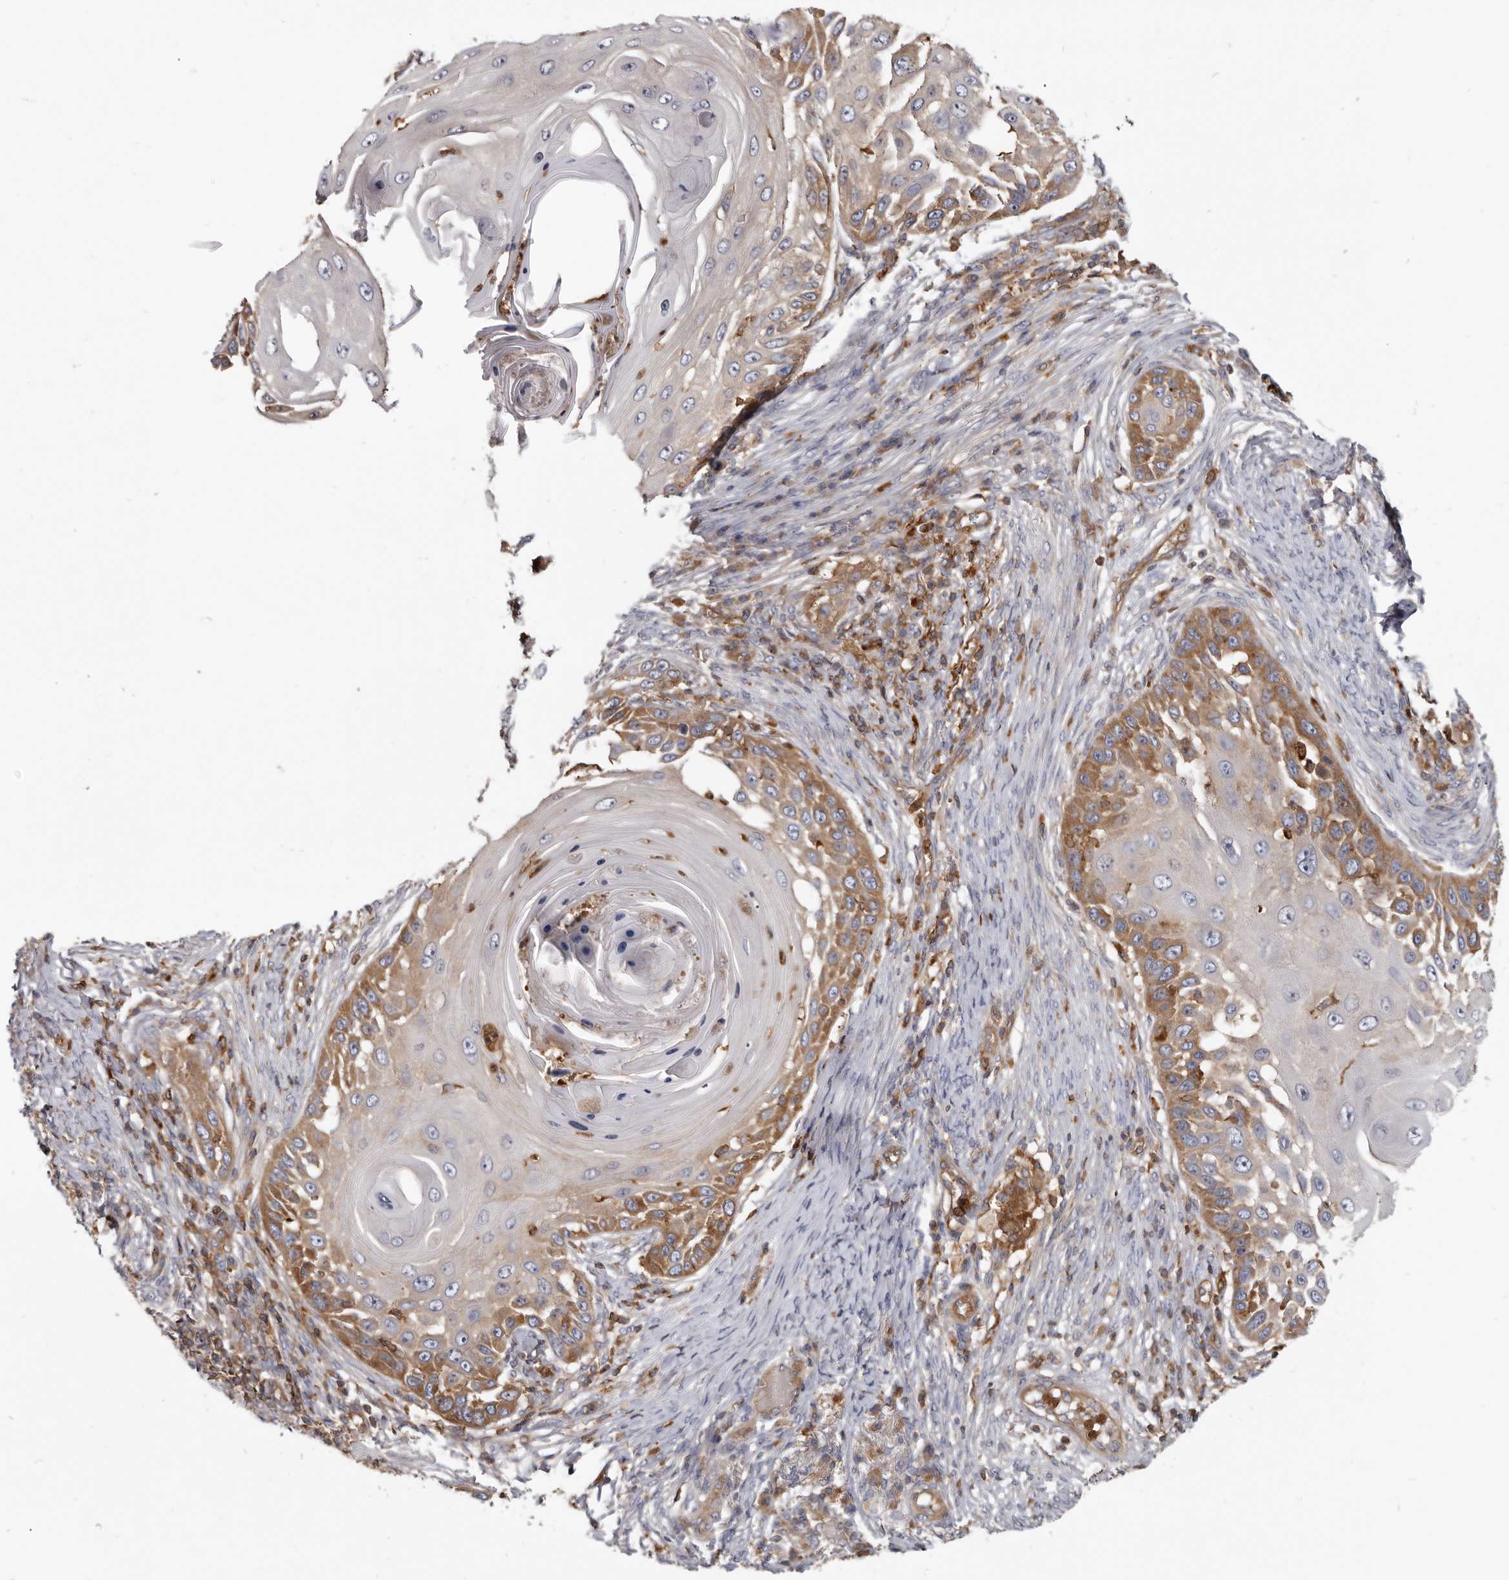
{"staining": {"intensity": "moderate", "quantity": "25%-75%", "location": "cytoplasmic/membranous"}, "tissue": "skin cancer", "cell_type": "Tumor cells", "image_type": "cancer", "snomed": [{"axis": "morphology", "description": "Squamous cell carcinoma, NOS"}, {"axis": "topography", "description": "Skin"}], "caption": "Skin squamous cell carcinoma stained for a protein (brown) shows moderate cytoplasmic/membranous positive positivity in approximately 25%-75% of tumor cells.", "gene": "CBL", "patient": {"sex": "female", "age": 44}}